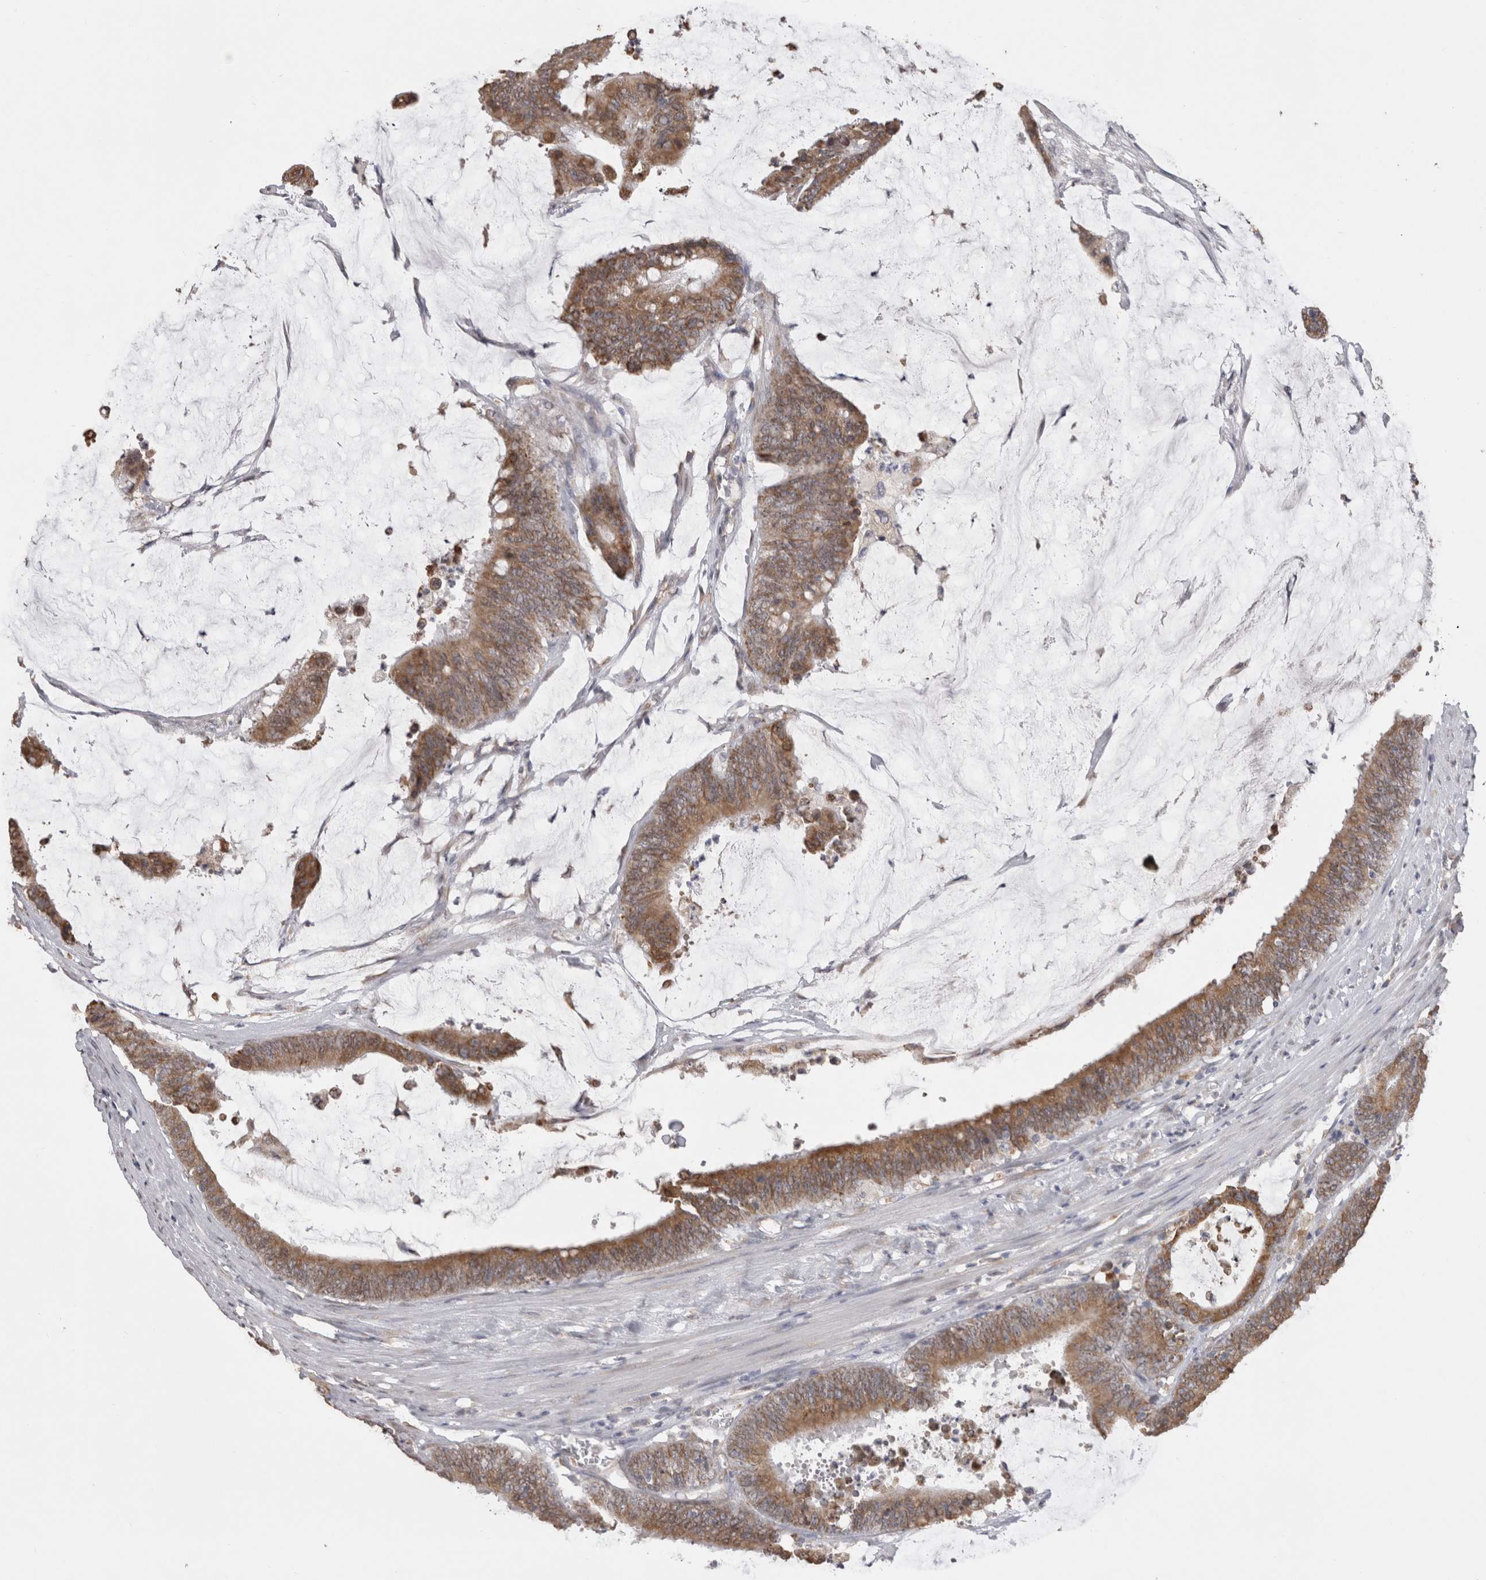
{"staining": {"intensity": "moderate", "quantity": ">75%", "location": "cytoplasmic/membranous"}, "tissue": "colorectal cancer", "cell_type": "Tumor cells", "image_type": "cancer", "snomed": [{"axis": "morphology", "description": "Adenocarcinoma, NOS"}, {"axis": "topography", "description": "Rectum"}], "caption": "Colorectal cancer (adenocarcinoma) stained with DAB IHC demonstrates medium levels of moderate cytoplasmic/membranous positivity in approximately >75% of tumor cells. (DAB (3,3'-diaminobenzidine) IHC, brown staining for protein, blue staining for nuclei).", "gene": "NOMO1", "patient": {"sex": "female", "age": 66}}